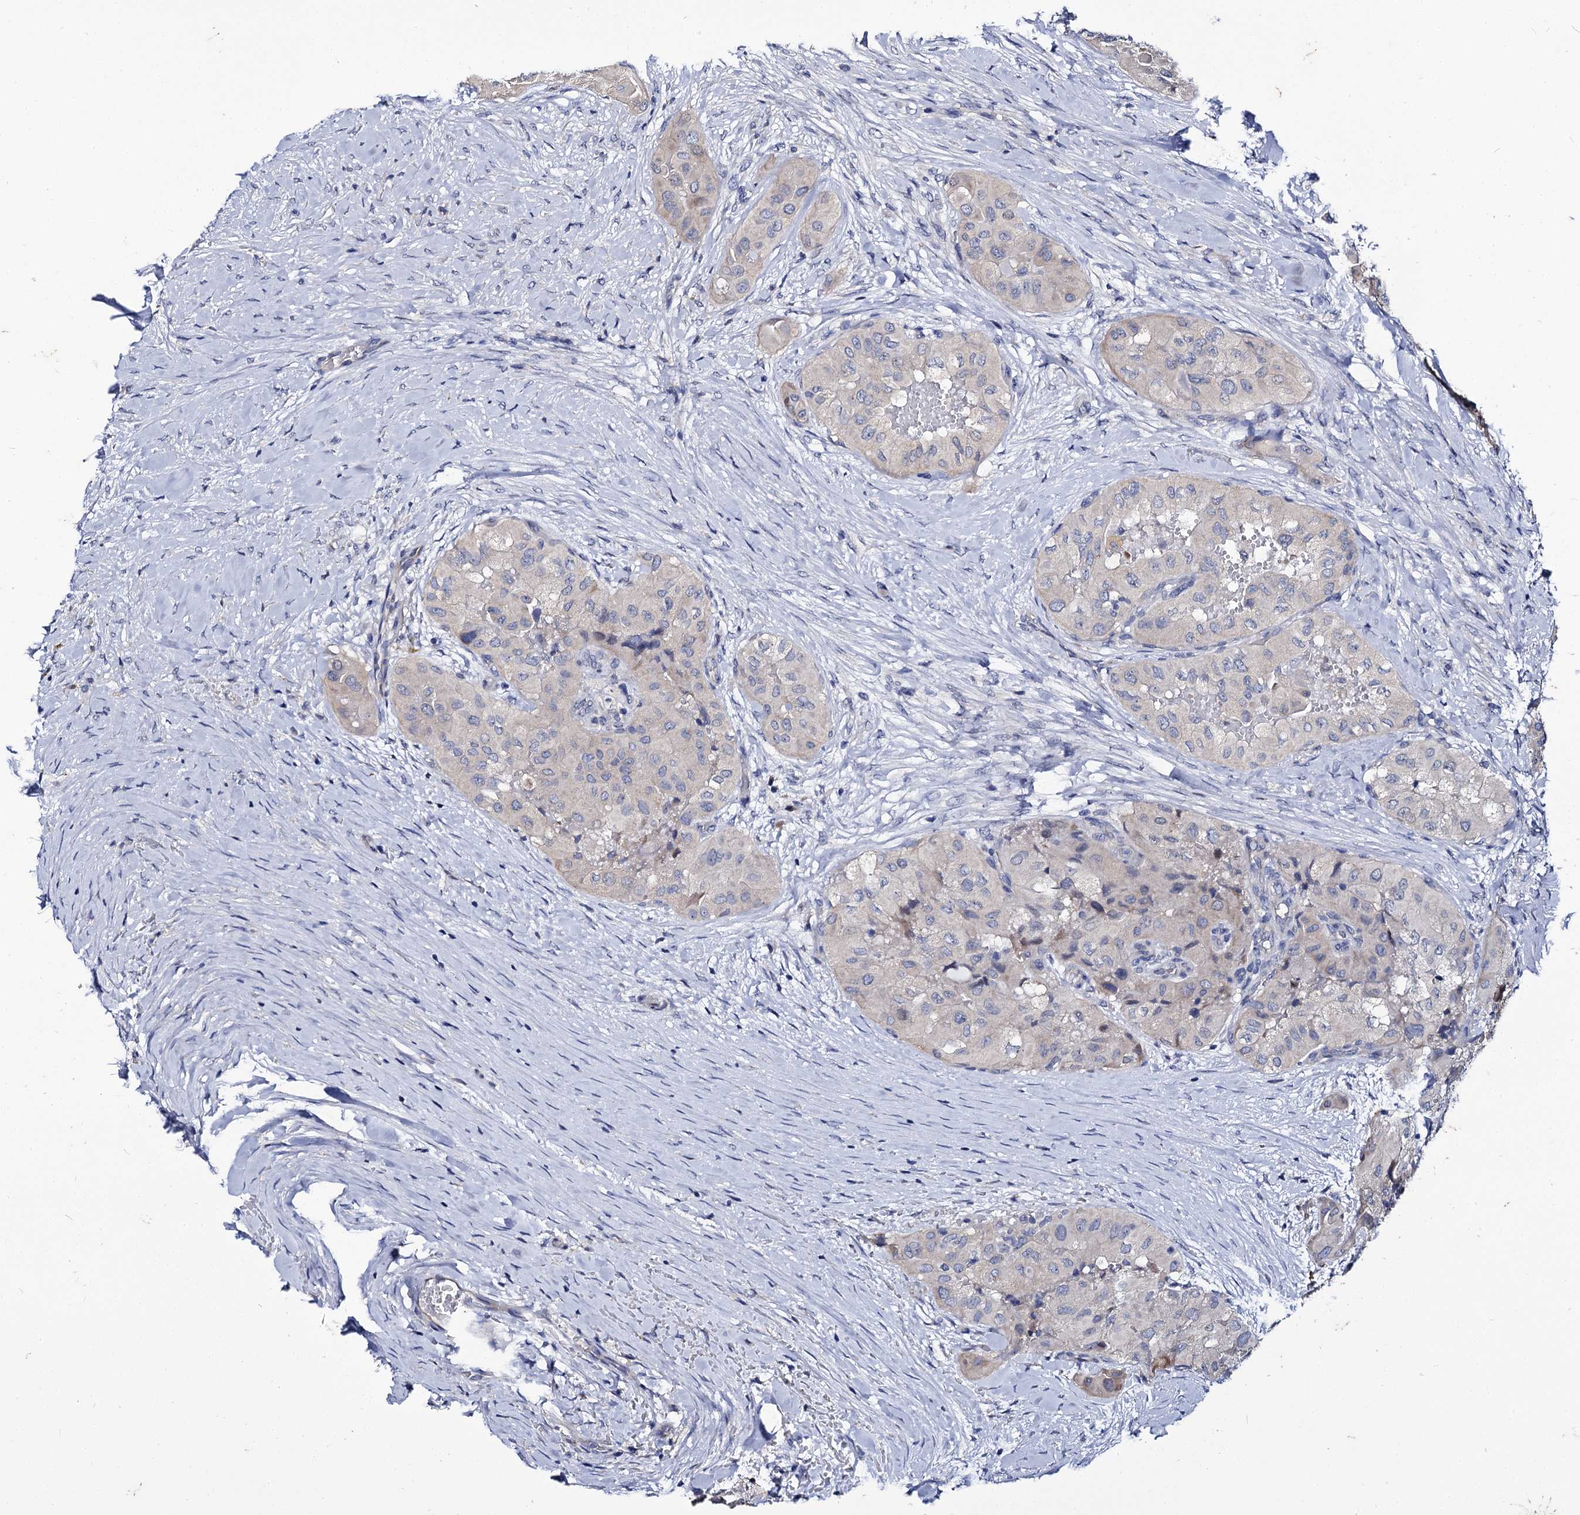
{"staining": {"intensity": "negative", "quantity": "none", "location": "none"}, "tissue": "thyroid cancer", "cell_type": "Tumor cells", "image_type": "cancer", "snomed": [{"axis": "morphology", "description": "Papillary adenocarcinoma, NOS"}, {"axis": "topography", "description": "Thyroid gland"}], "caption": "A micrograph of thyroid cancer (papillary adenocarcinoma) stained for a protein displays no brown staining in tumor cells.", "gene": "PANX2", "patient": {"sex": "female", "age": 59}}